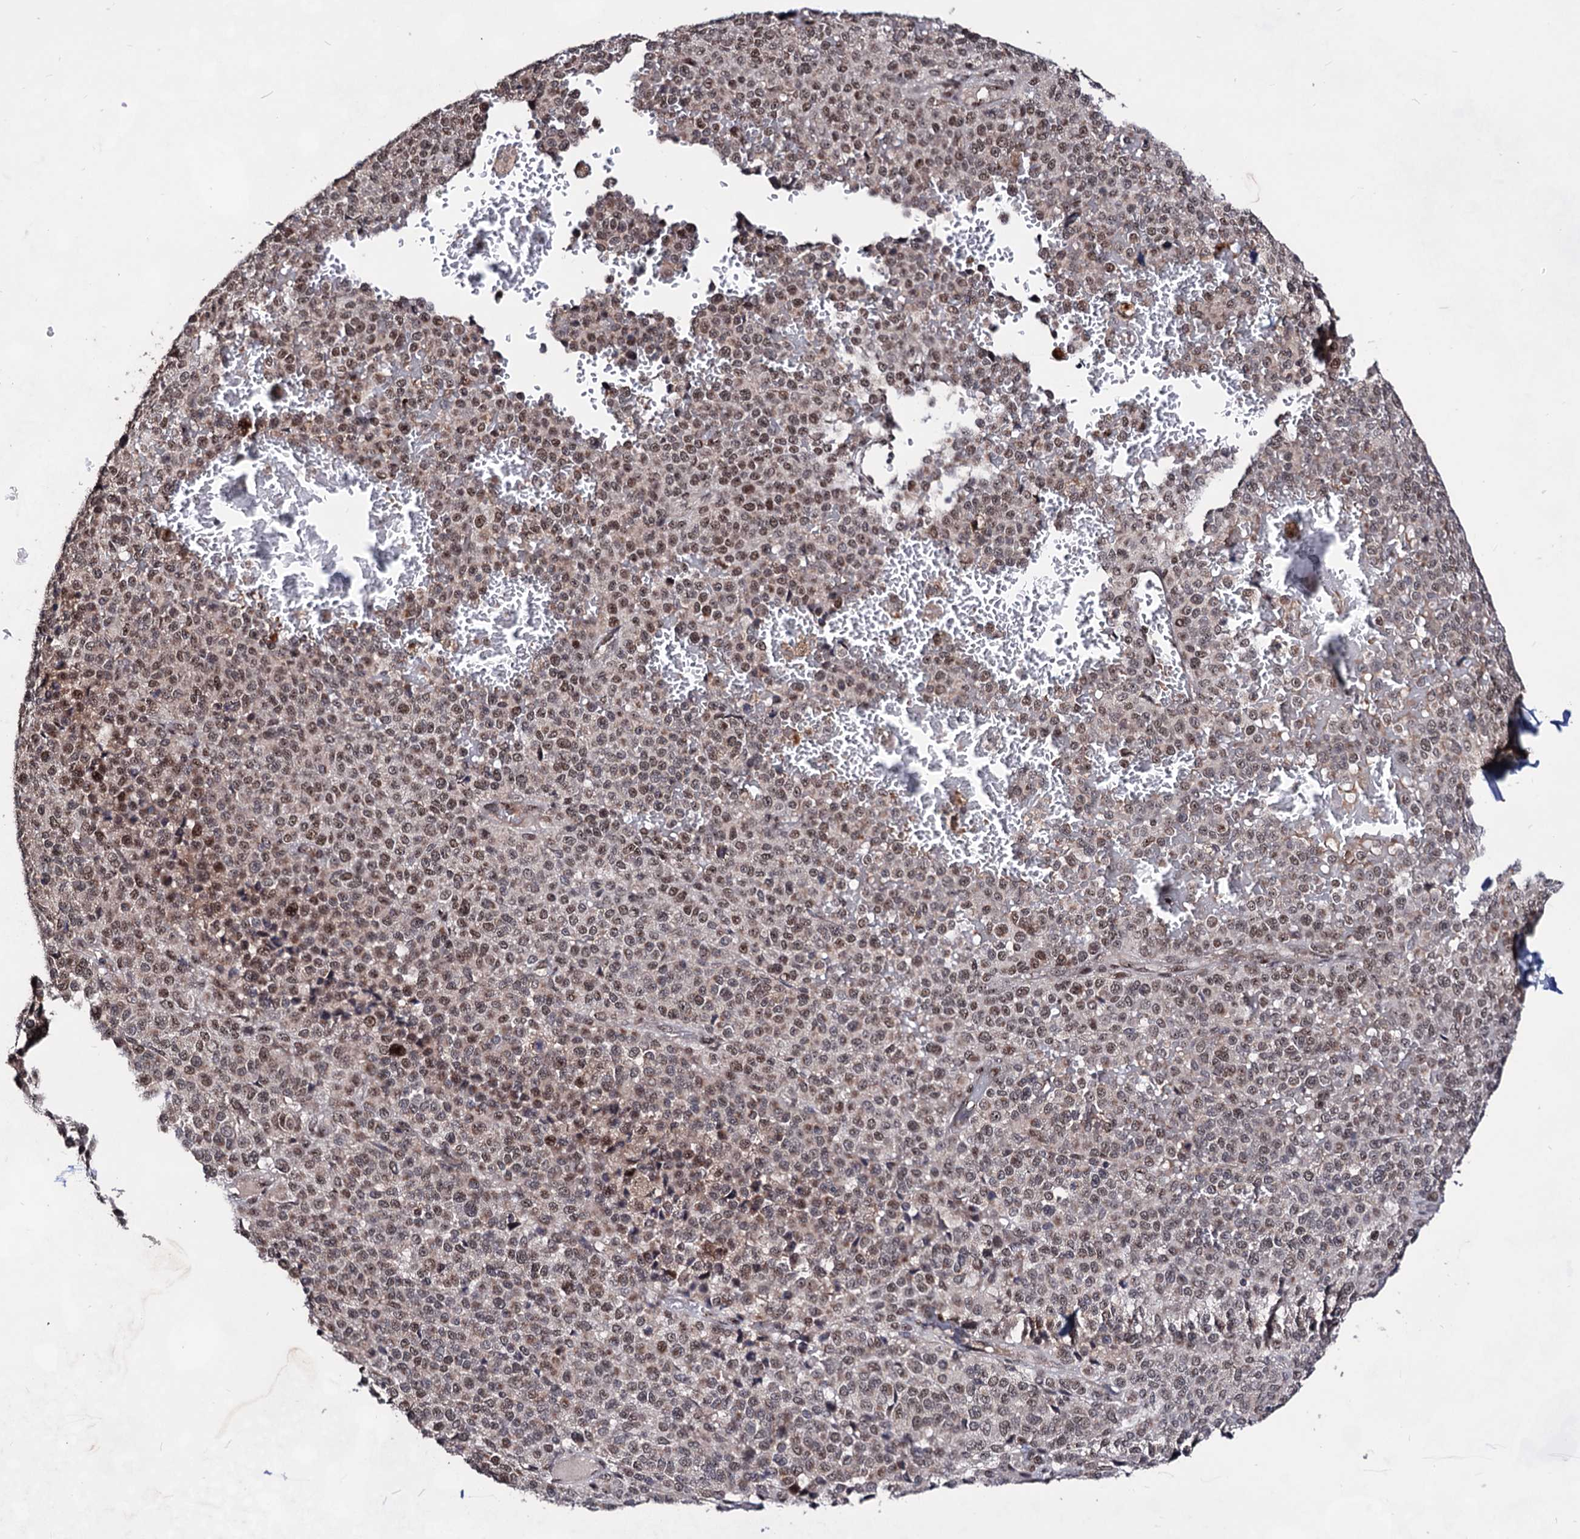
{"staining": {"intensity": "moderate", "quantity": ">75%", "location": "nuclear"}, "tissue": "melanoma", "cell_type": "Tumor cells", "image_type": "cancer", "snomed": [{"axis": "morphology", "description": "Malignant melanoma, Metastatic site"}, {"axis": "topography", "description": "Pancreas"}], "caption": "Human melanoma stained with a brown dye exhibits moderate nuclear positive positivity in approximately >75% of tumor cells.", "gene": "EXOSC10", "patient": {"sex": "female", "age": 30}}